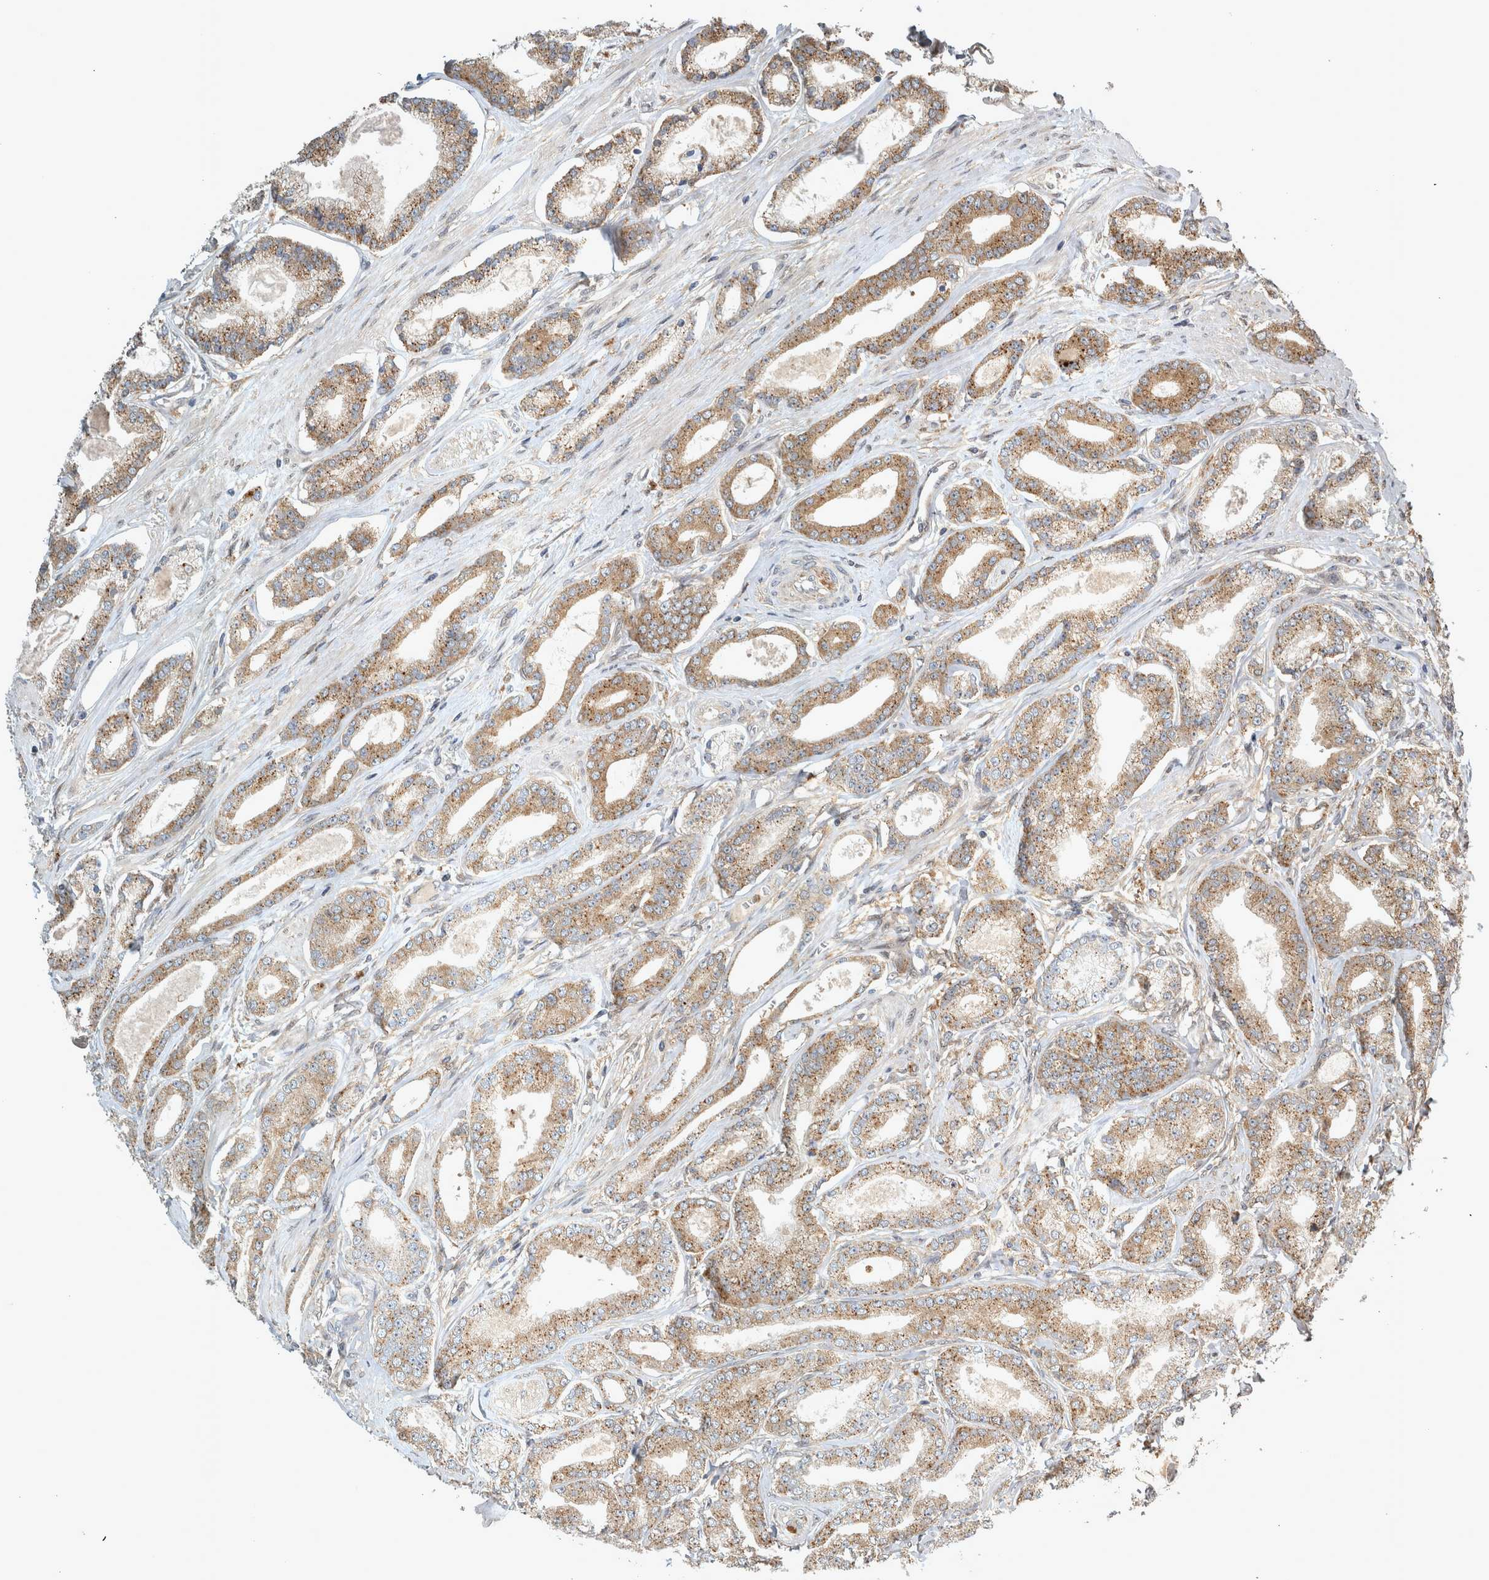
{"staining": {"intensity": "moderate", "quantity": ">75%", "location": "cytoplasmic/membranous"}, "tissue": "prostate cancer", "cell_type": "Tumor cells", "image_type": "cancer", "snomed": [{"axis": "morphology", "description": "Adenocarcinoma, Low grade"}, {"axis": "topography", "description": "Prostate"}], "caption": "The histopathology image exhibits staining of adenocarcinoma (low-grade) (prostate), revealing moderate cytoplasmic/membranous protein staining (brown color) within tumor cells.", "gene": "TRMT61B", "patient": {"sex": "male", "age": 60}}